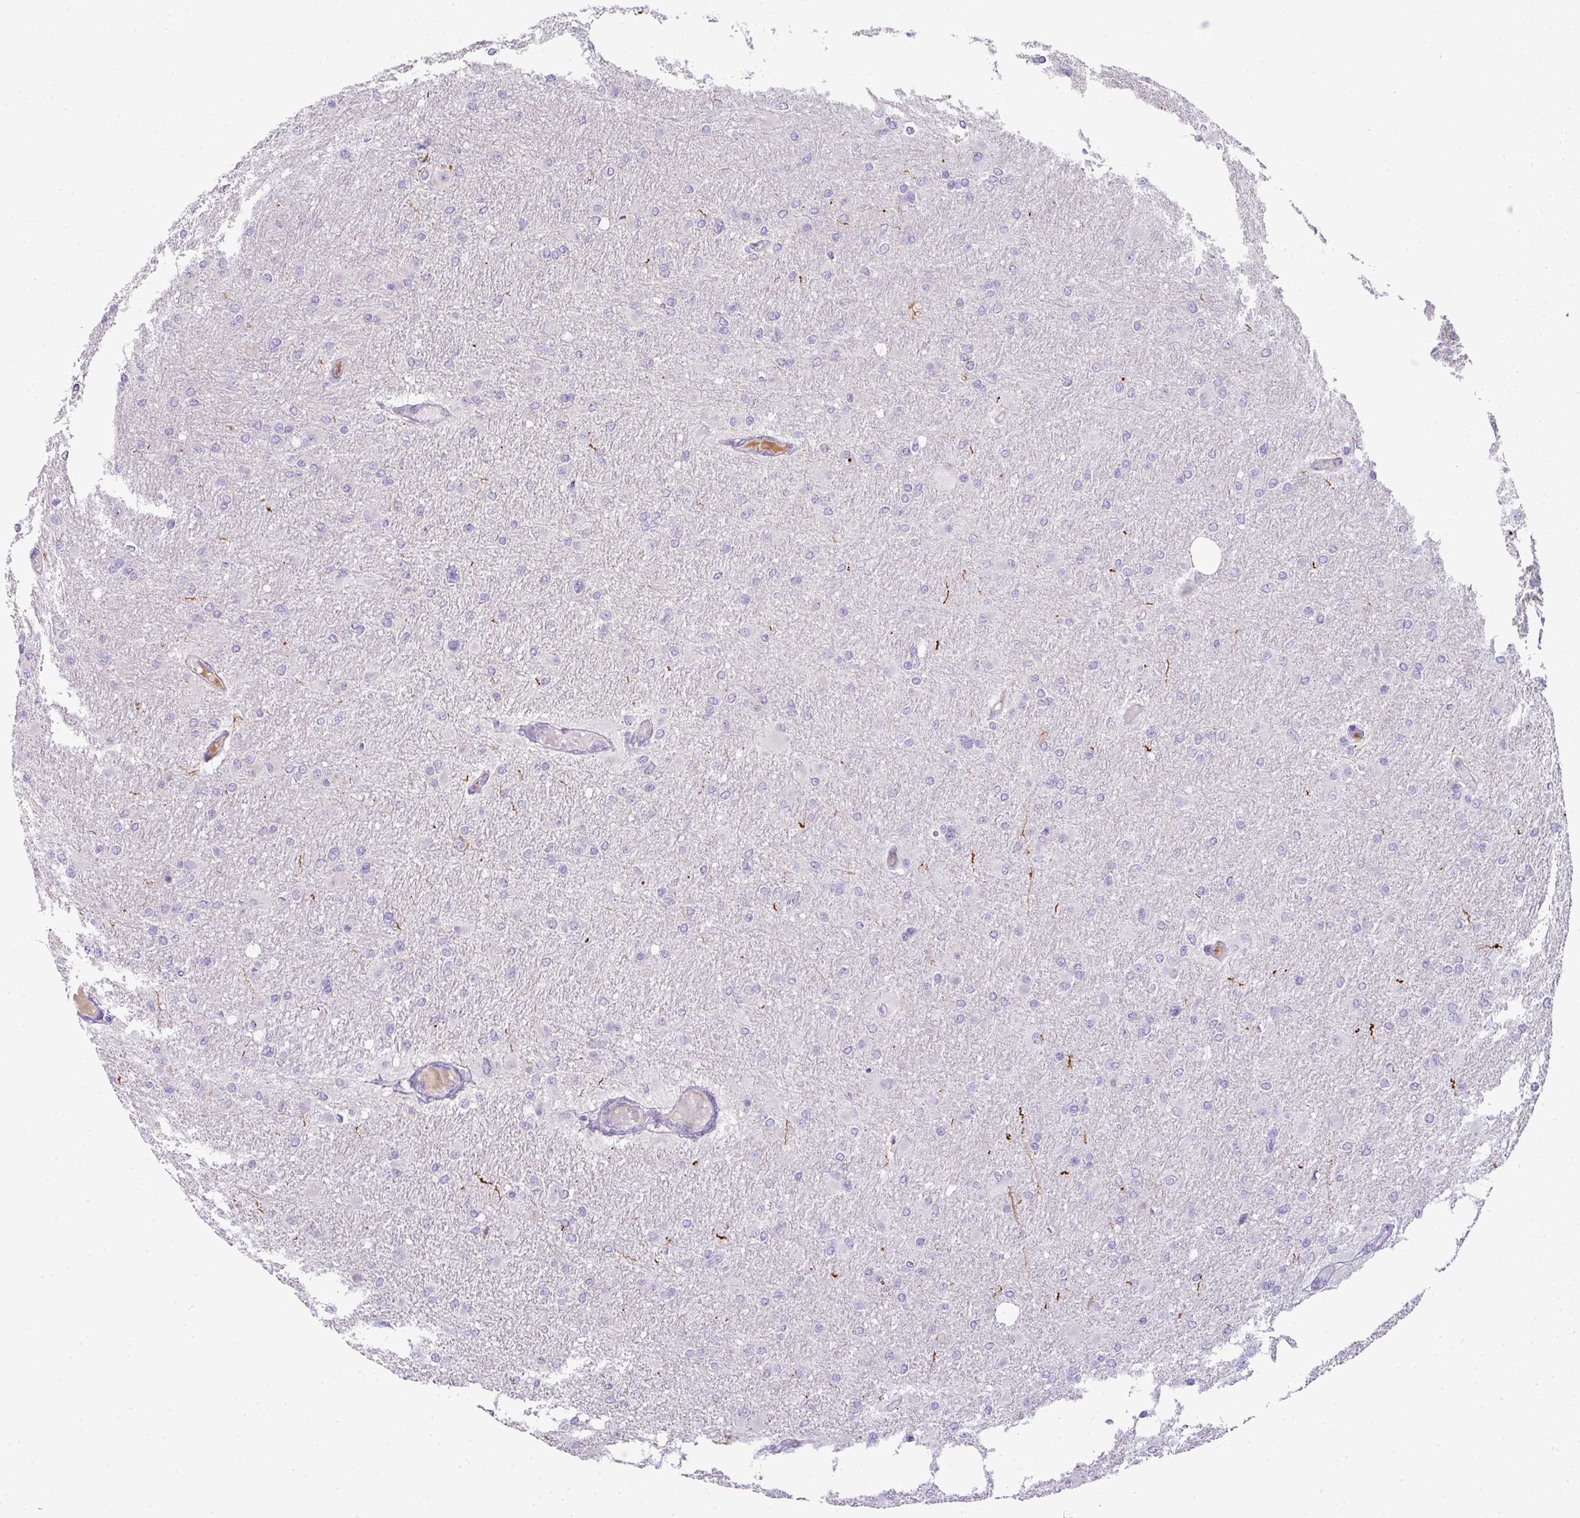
{"staining": {"intensity": "negative", "quantity": "none", "location": "none"}, "tissue": "glioma", "cell_type": "Tumor cells", "image_type": "cancer", "snomed": [{"axis": "morphology", "description": "Glioma, malignant, High grade"}, {"axis": "topography", "description": "Cerebral cortex"}], "caption": "An immunohistochemistry (IHC) image of glioma is shown. There is no staining in tumor cells of glioma.", "gene": "FGF17", "patient": {"sex": "female", "age": 36}}